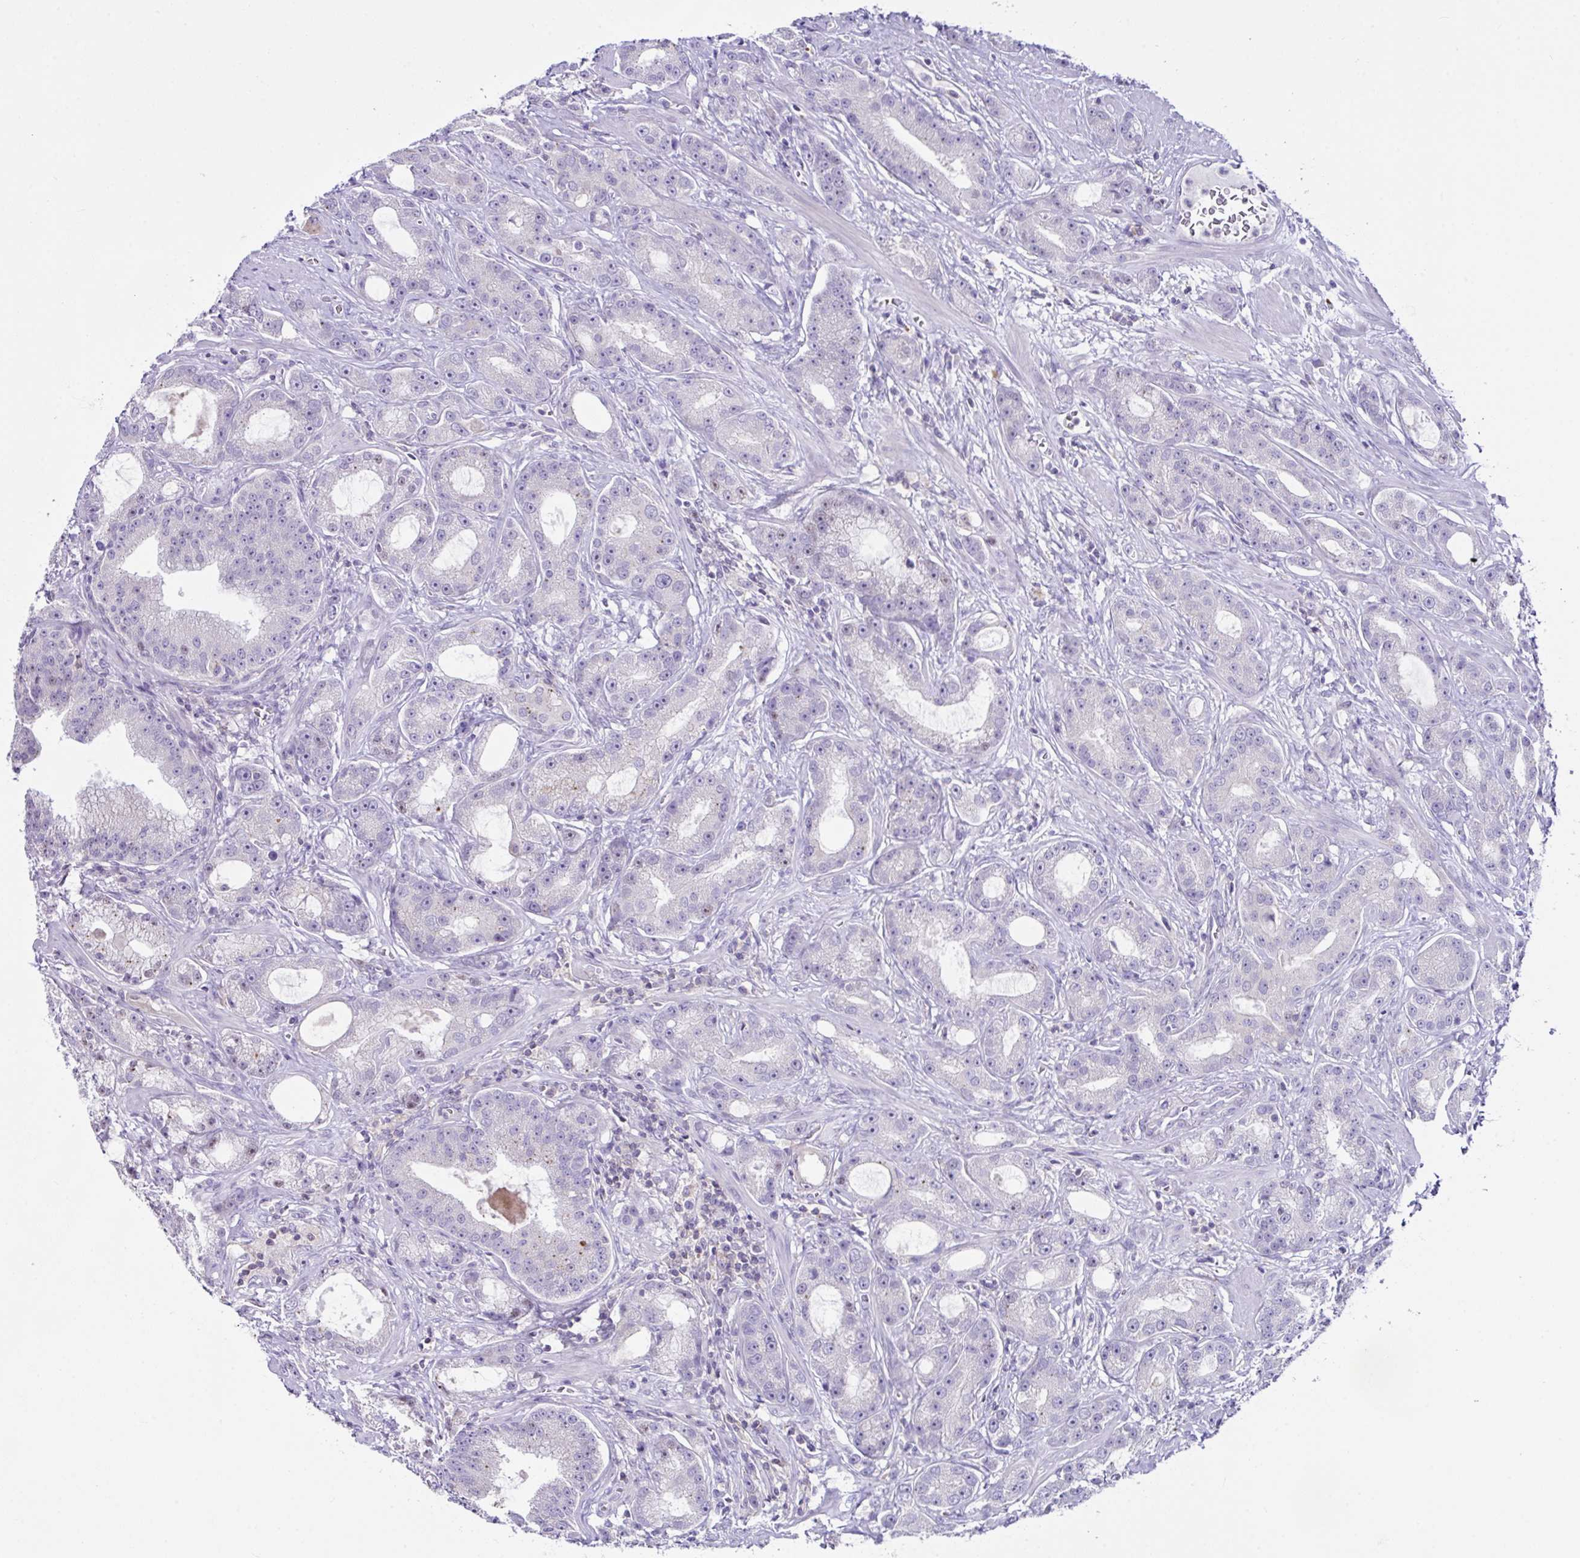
{"staining": {"intensity": "negative", "quantity": "none", "location": "none"}, "tissue": "prostate cancer", "cell_type": "Tumor cells", "image_type": "cancer", "snomed": [{"axis": "morphology", "description": "Adenocarcinoma, High grade"}, {"axis": "topography", "description": "Prostate"}], "caption": "IHC micrograph of neoplastic tissue: prostate cancer (high-grade adenocarcinoma) stained with DAB (3,3'-diaminobenzidine) shows no significant protein staining in tumor cells.", "gene": "D2HGDH", "patient": {"sex": "male", "age": 65}}